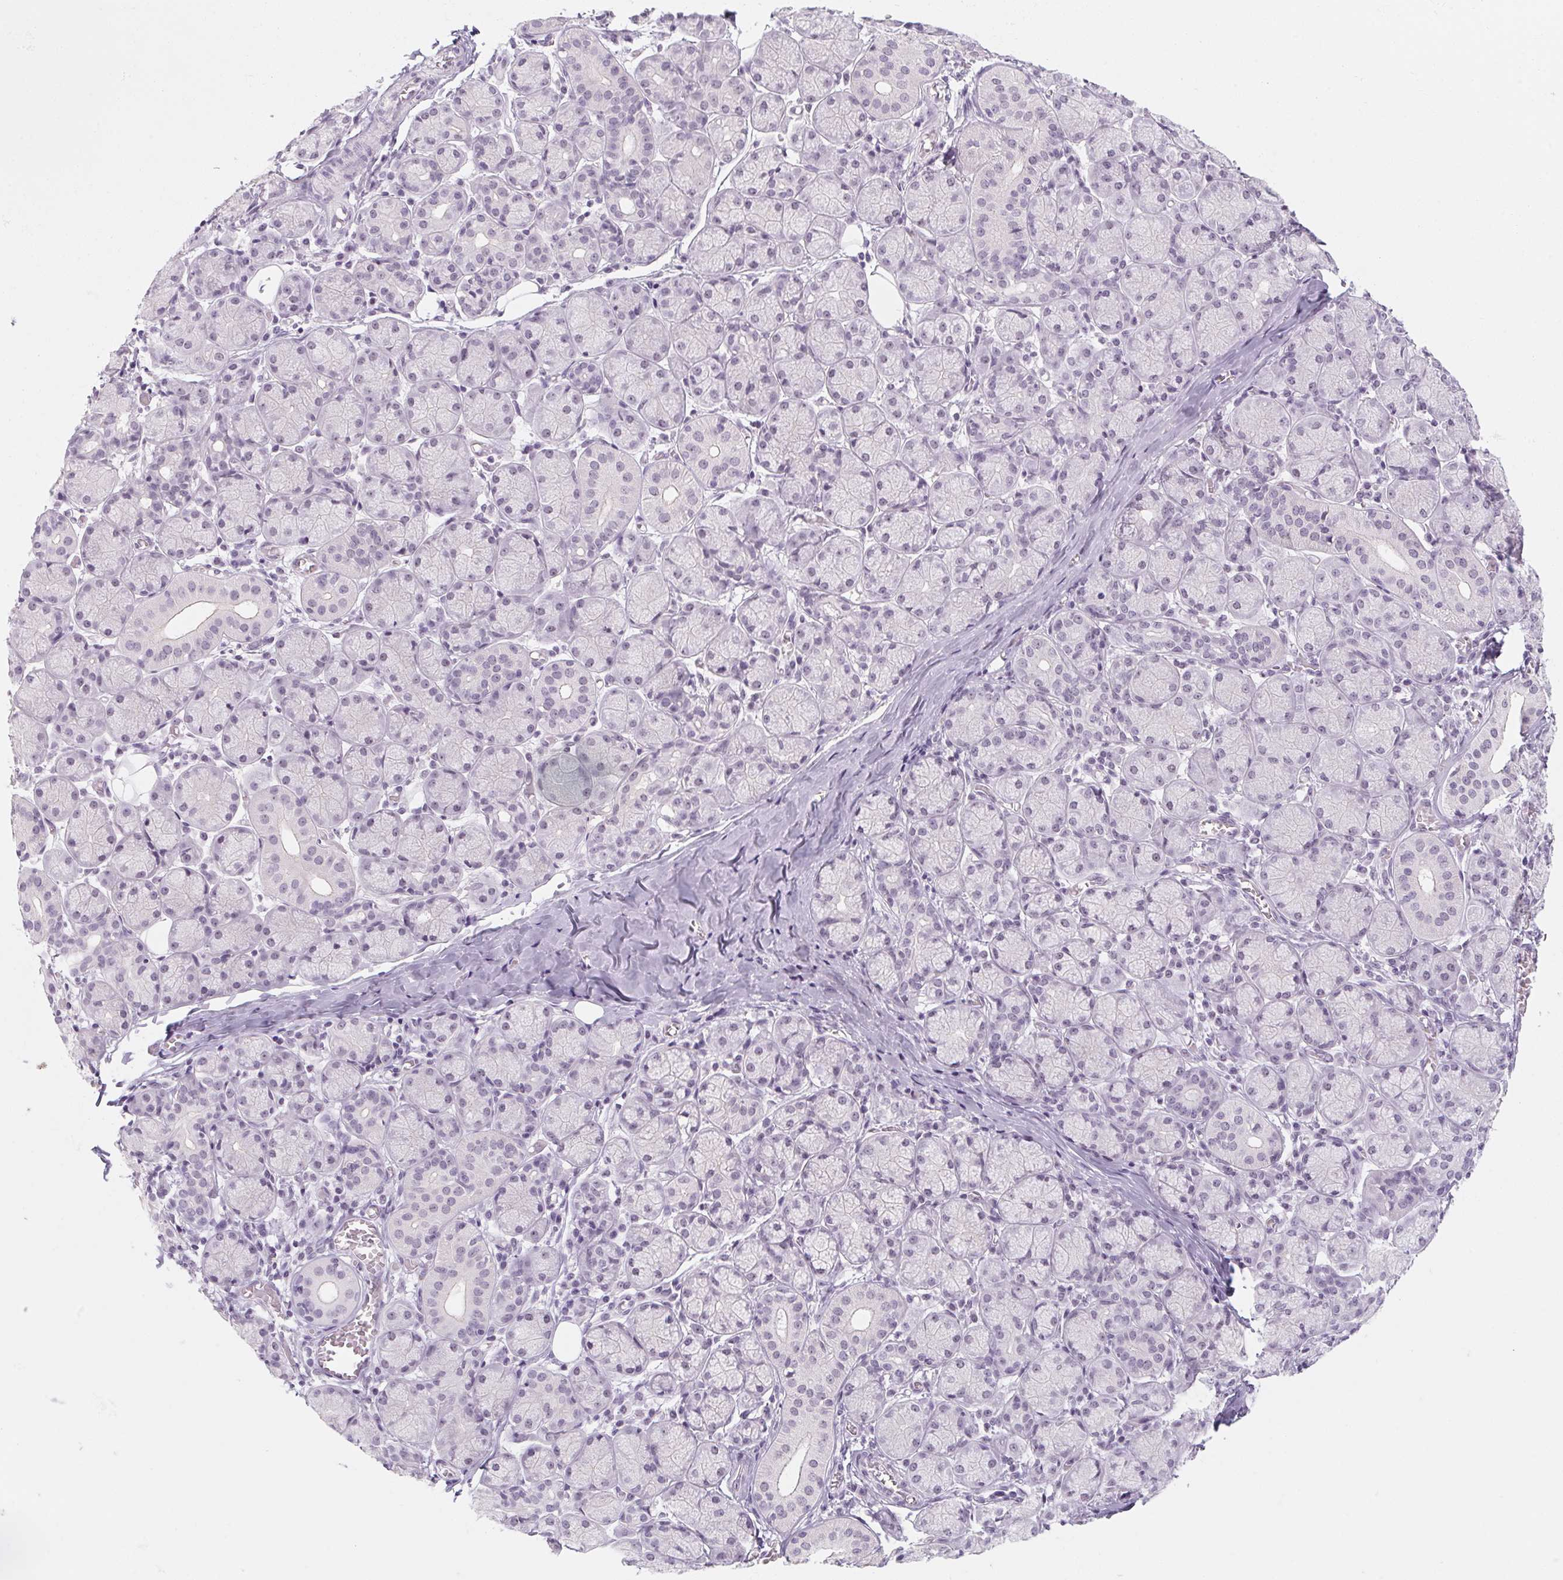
{"staining": {"intensity": "negative", "quantity": "none", "location": "none"}, "tissue": "salivary gland", "cell_type": "Glandular cells", "image_type": "normal", "snomed": [{"axis": "morphology", "description": "Normal tissue, NOS"}, {"axis": "topography", "description": "Salivary gland"}, {"axis": "topography", "description": "Peripheral nerve tissue"}], "caption": "Photomicrograph shows no protein expression in glandular cells of normal salivary gland. (IHC, brightfield microscopy, high magnification).", "gene": "ZIC4", "patient": {"sex": "female", "age": 24}}